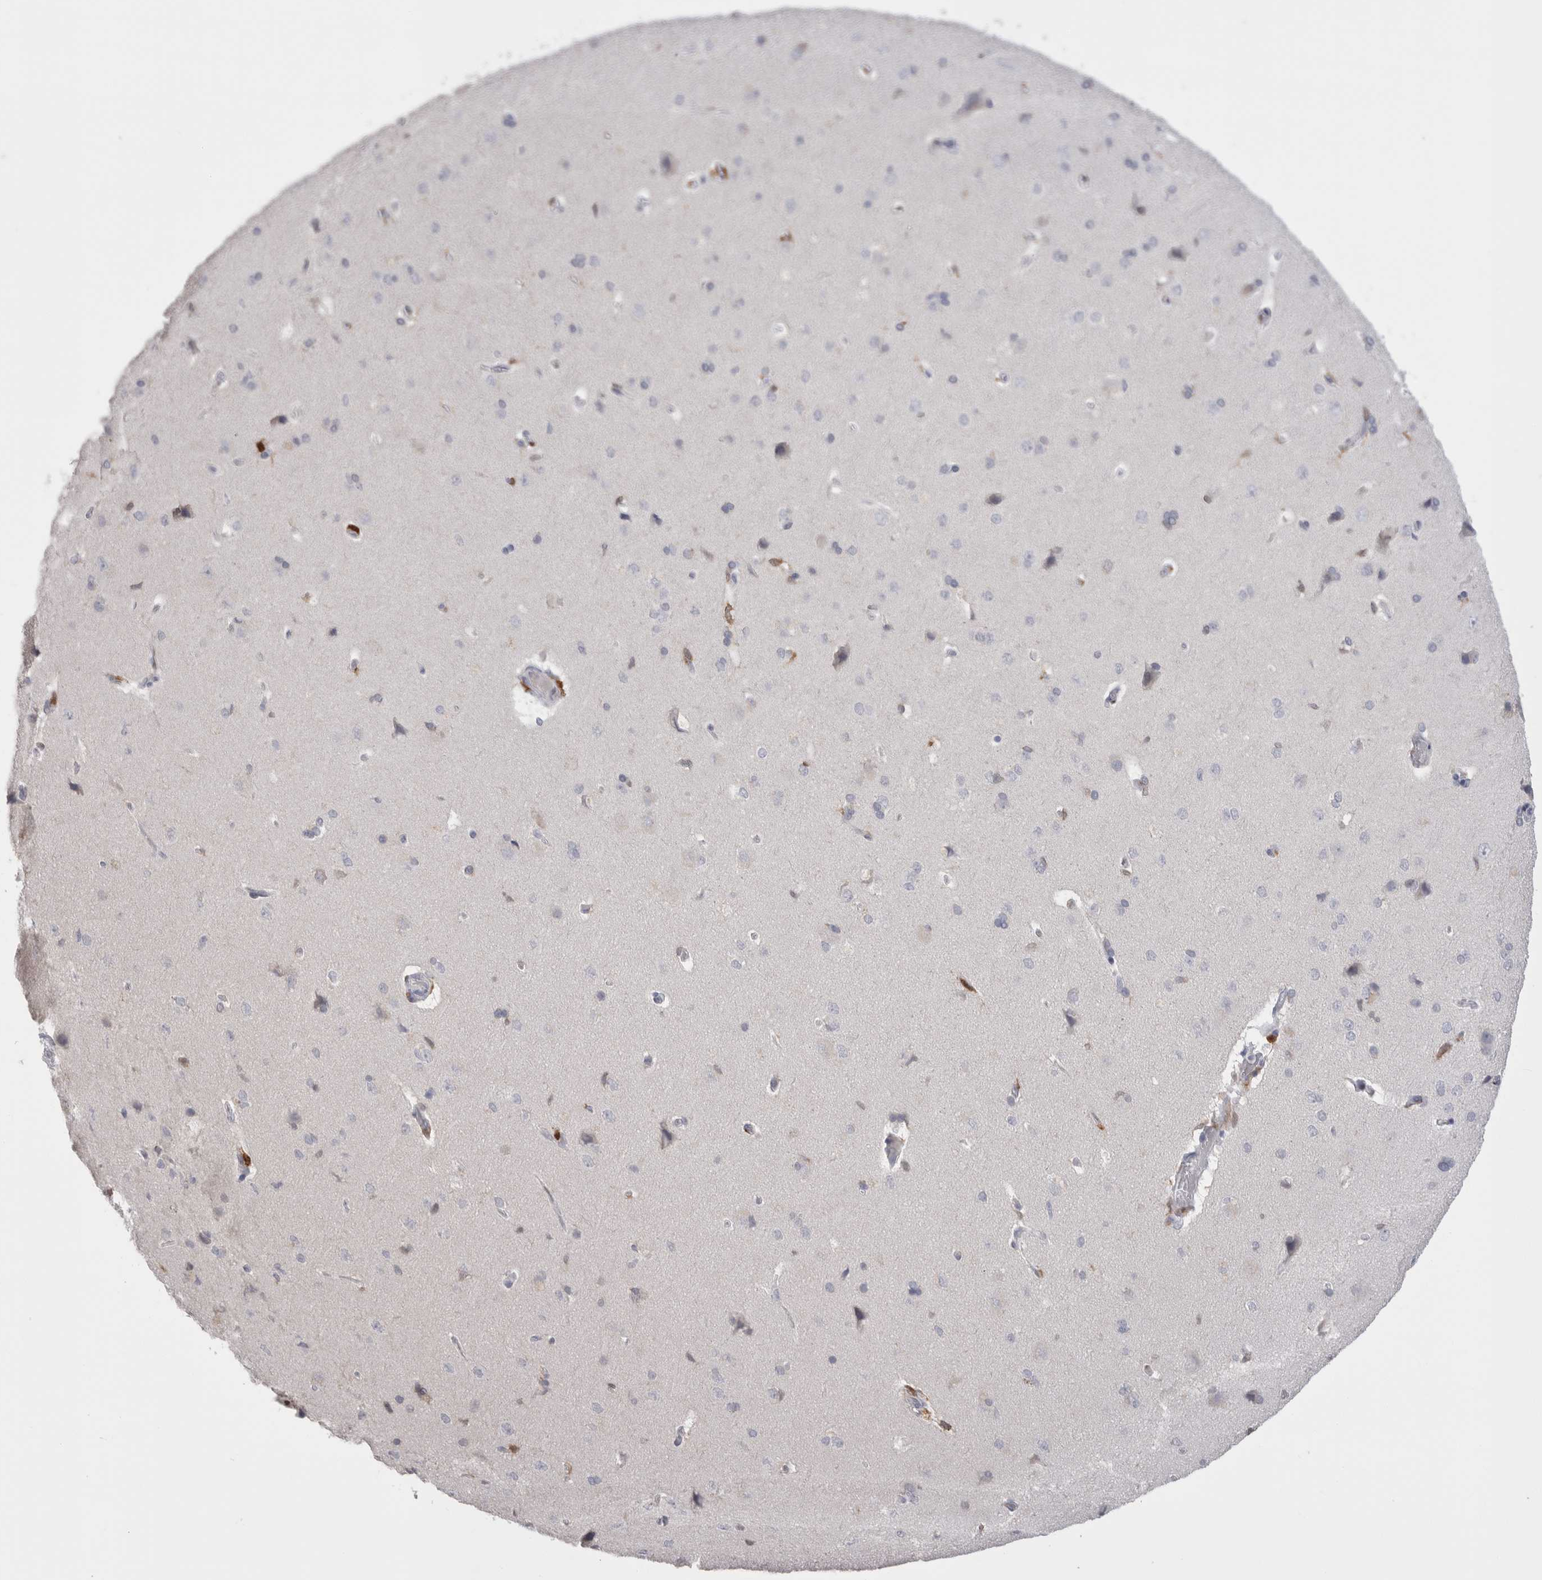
{"staining": {"intensity": "negative", "quantity": "none", "location": "none"}, "tissue": "cerebral cortex", "cell_type": "Endothelial cells", "image_type": "normal", "snomed": [{"axis": "morphology", "description": "Normal tissue, NOS"}, {"axis": "topography", "description": "Cerebral cortex"}], "caption": "IHC image of unremarkable human cerebral cortex stained for a protein (brown), which shows no positivity in endothelial cells.", "gene": "SUCNR1", "patient": {"sex": "male", "age": 62}}